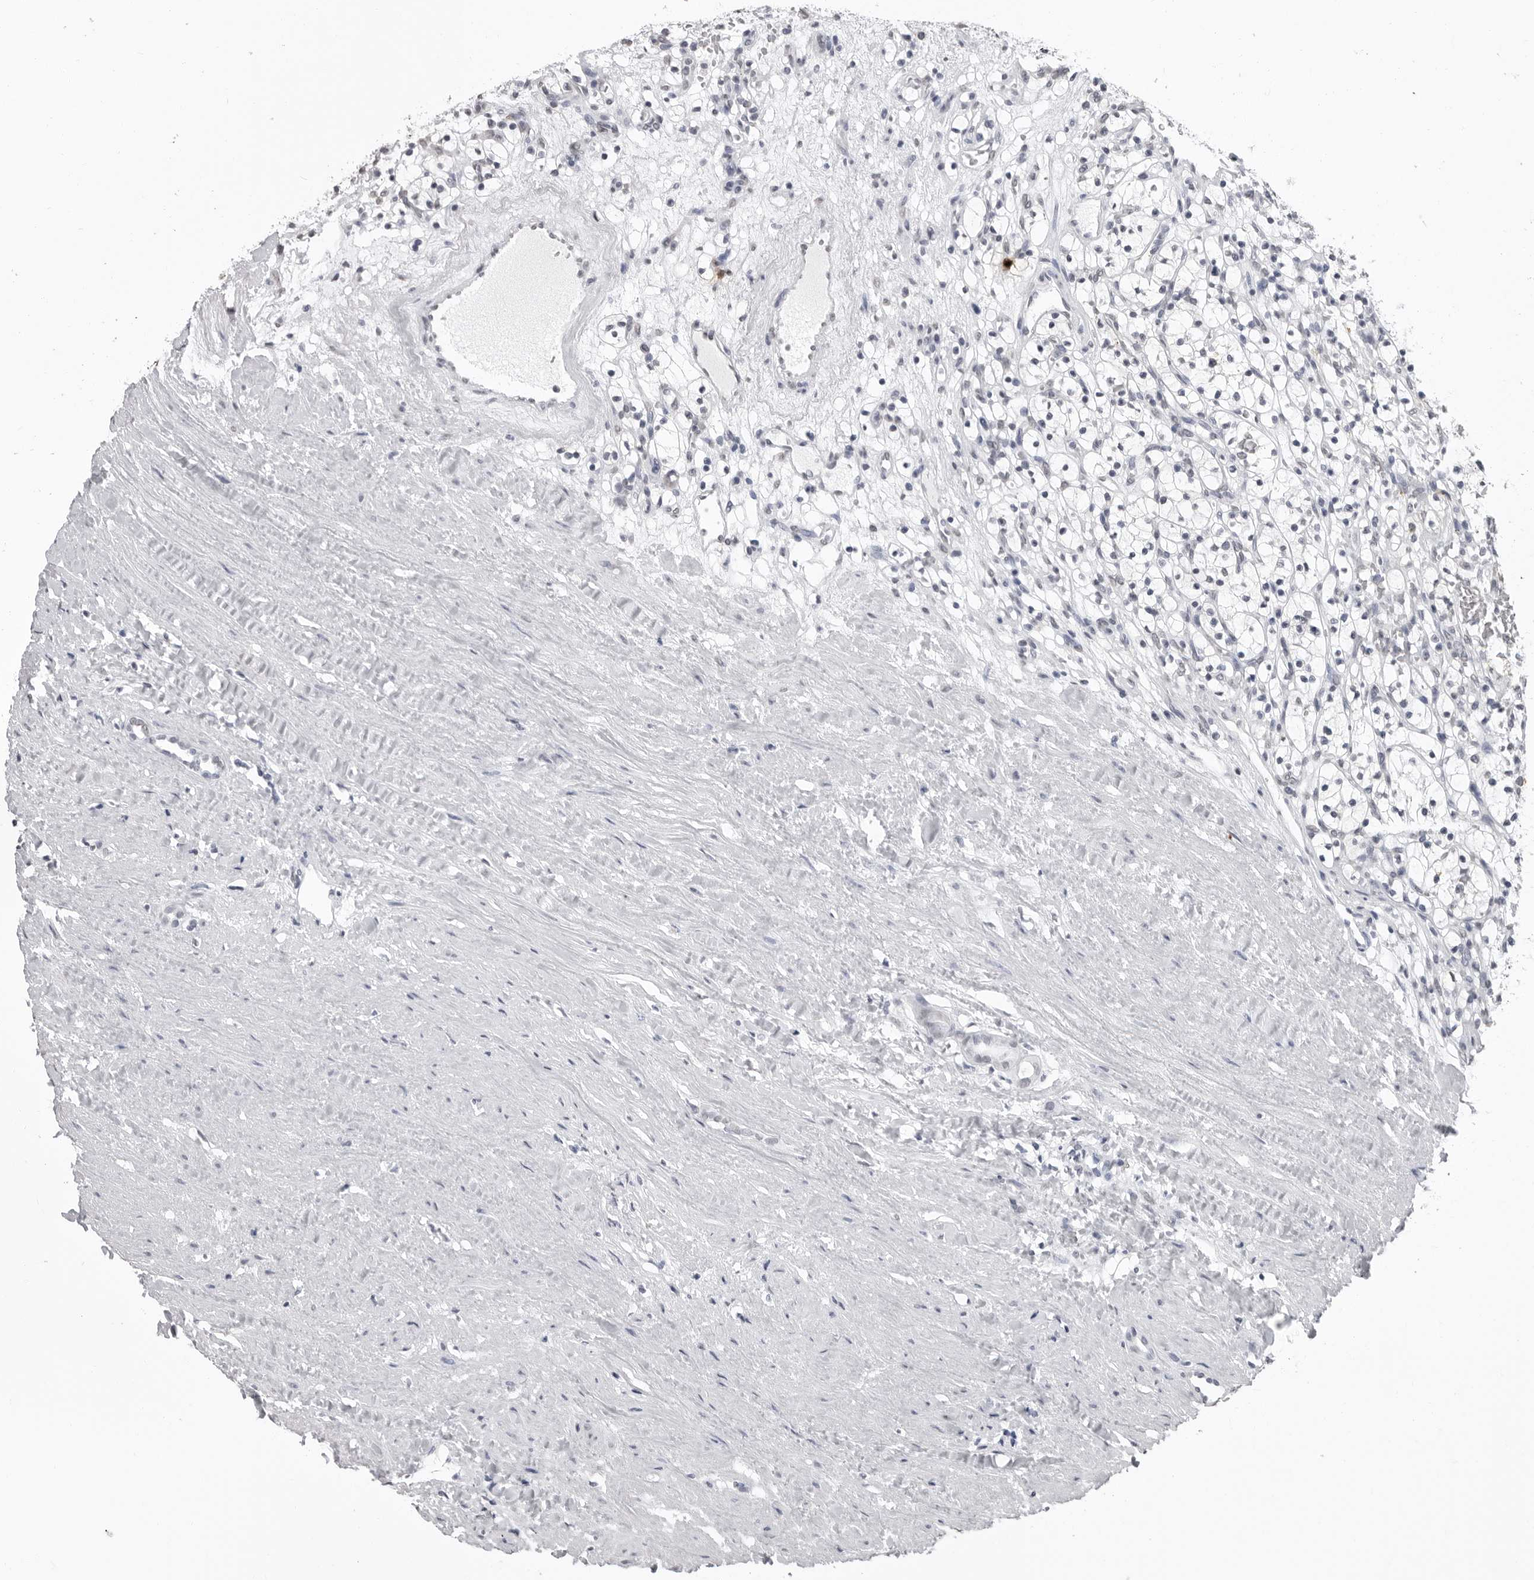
{"staining": {"intensity": "negative", "quantity": "none", "location": "none"}, "tissue": "renal cancer", "cell_type": "Tumor cells", "image_type": "cancer", "snomed": [{"axis": "morphology", "description": "Adenocarcinoma, NOS"}, {"axis": "topography", "description": "Kidney"}], "caption": "Renal cancer (adenocarcinoma) stained for a protein using IHC demonstrates no staining tumor cells.", "gene": "HEPACAM", "patient": {"sex": "female", "age": 57}}